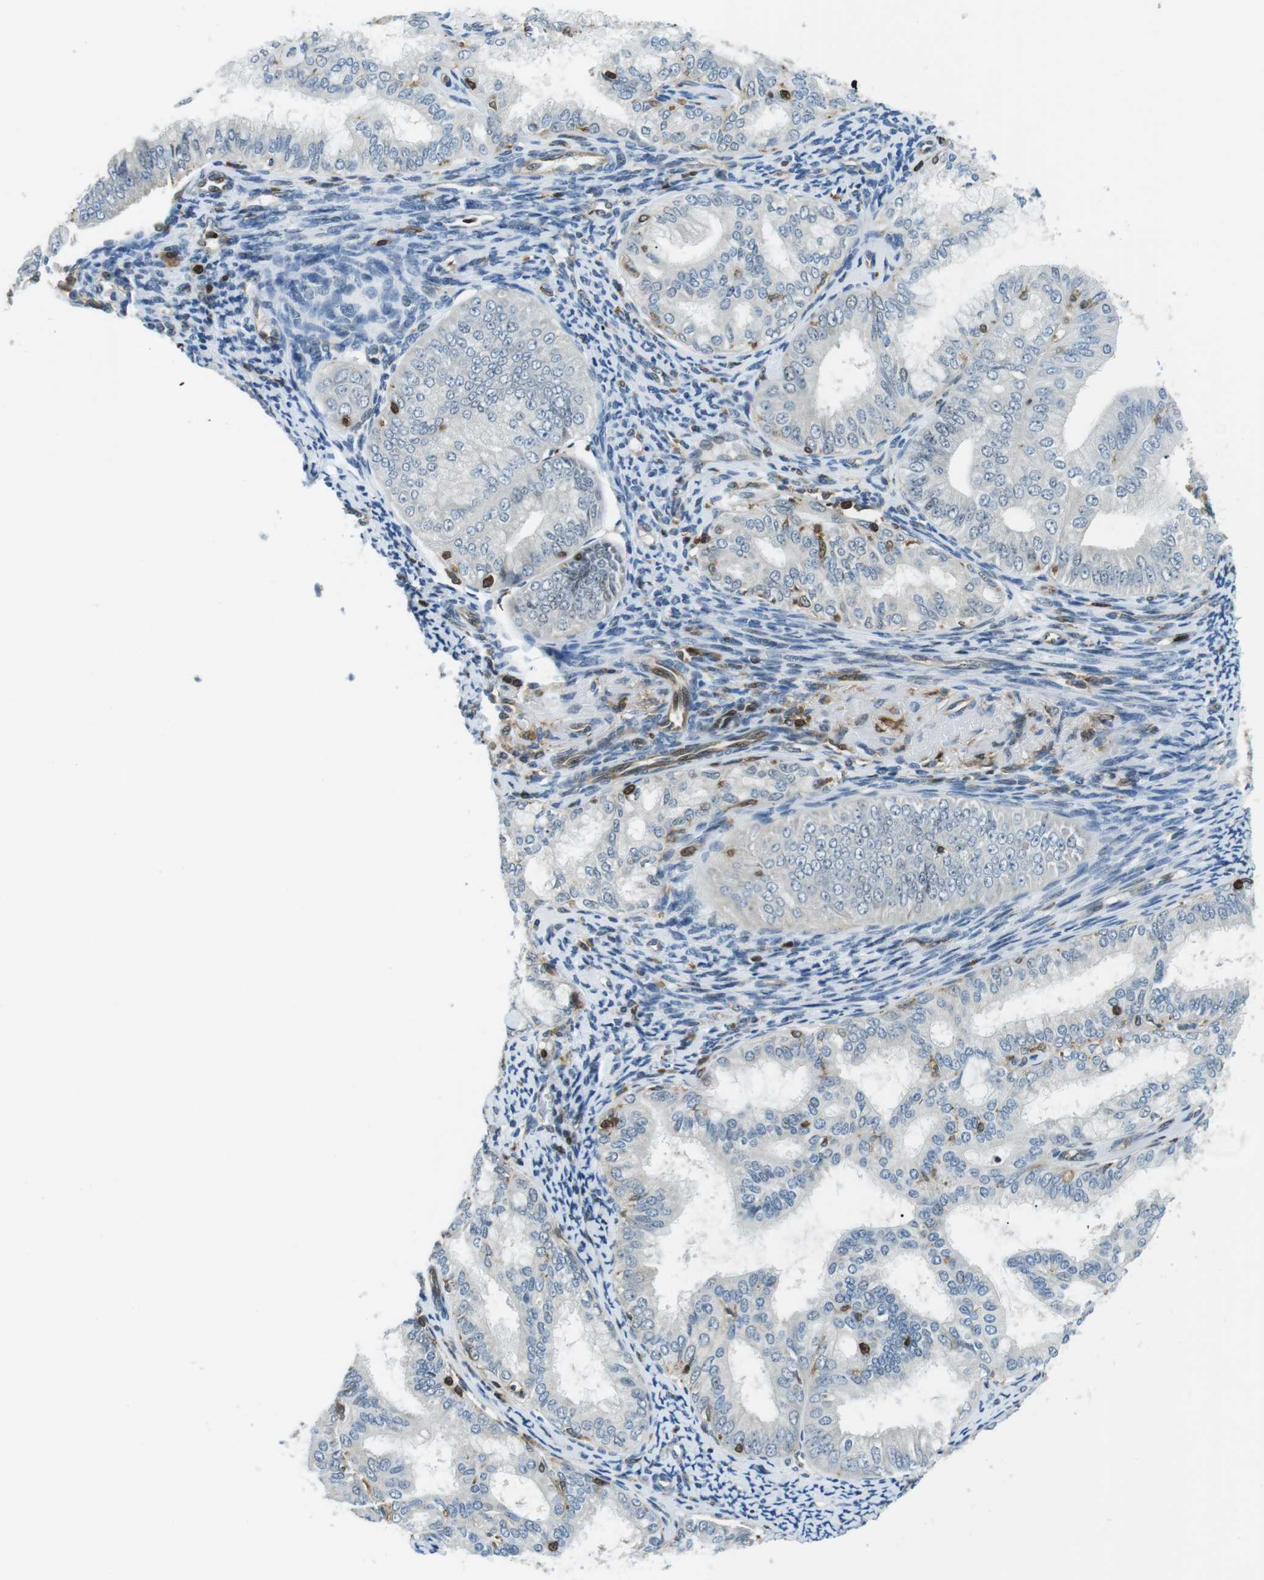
{"staining": {"intensity": "negative", "quantity": "none", "location": "none"}, "tissue": "endometrial cancer", "cell_type": "Tumor cells", "image_type": "cancer", "snomed": [{"axis": "morphology", "description": "Adenocarcinoma, NOS"}, {"axis": "topography", "description": "Endometrium"}], "caption": "This is a image of immunohistochemistry staining of adenocarcinoma (endometrial), which shows no positivity in tumor cells.", "gene": "STK10", "patient": {"sex": "female", "age": 63}}